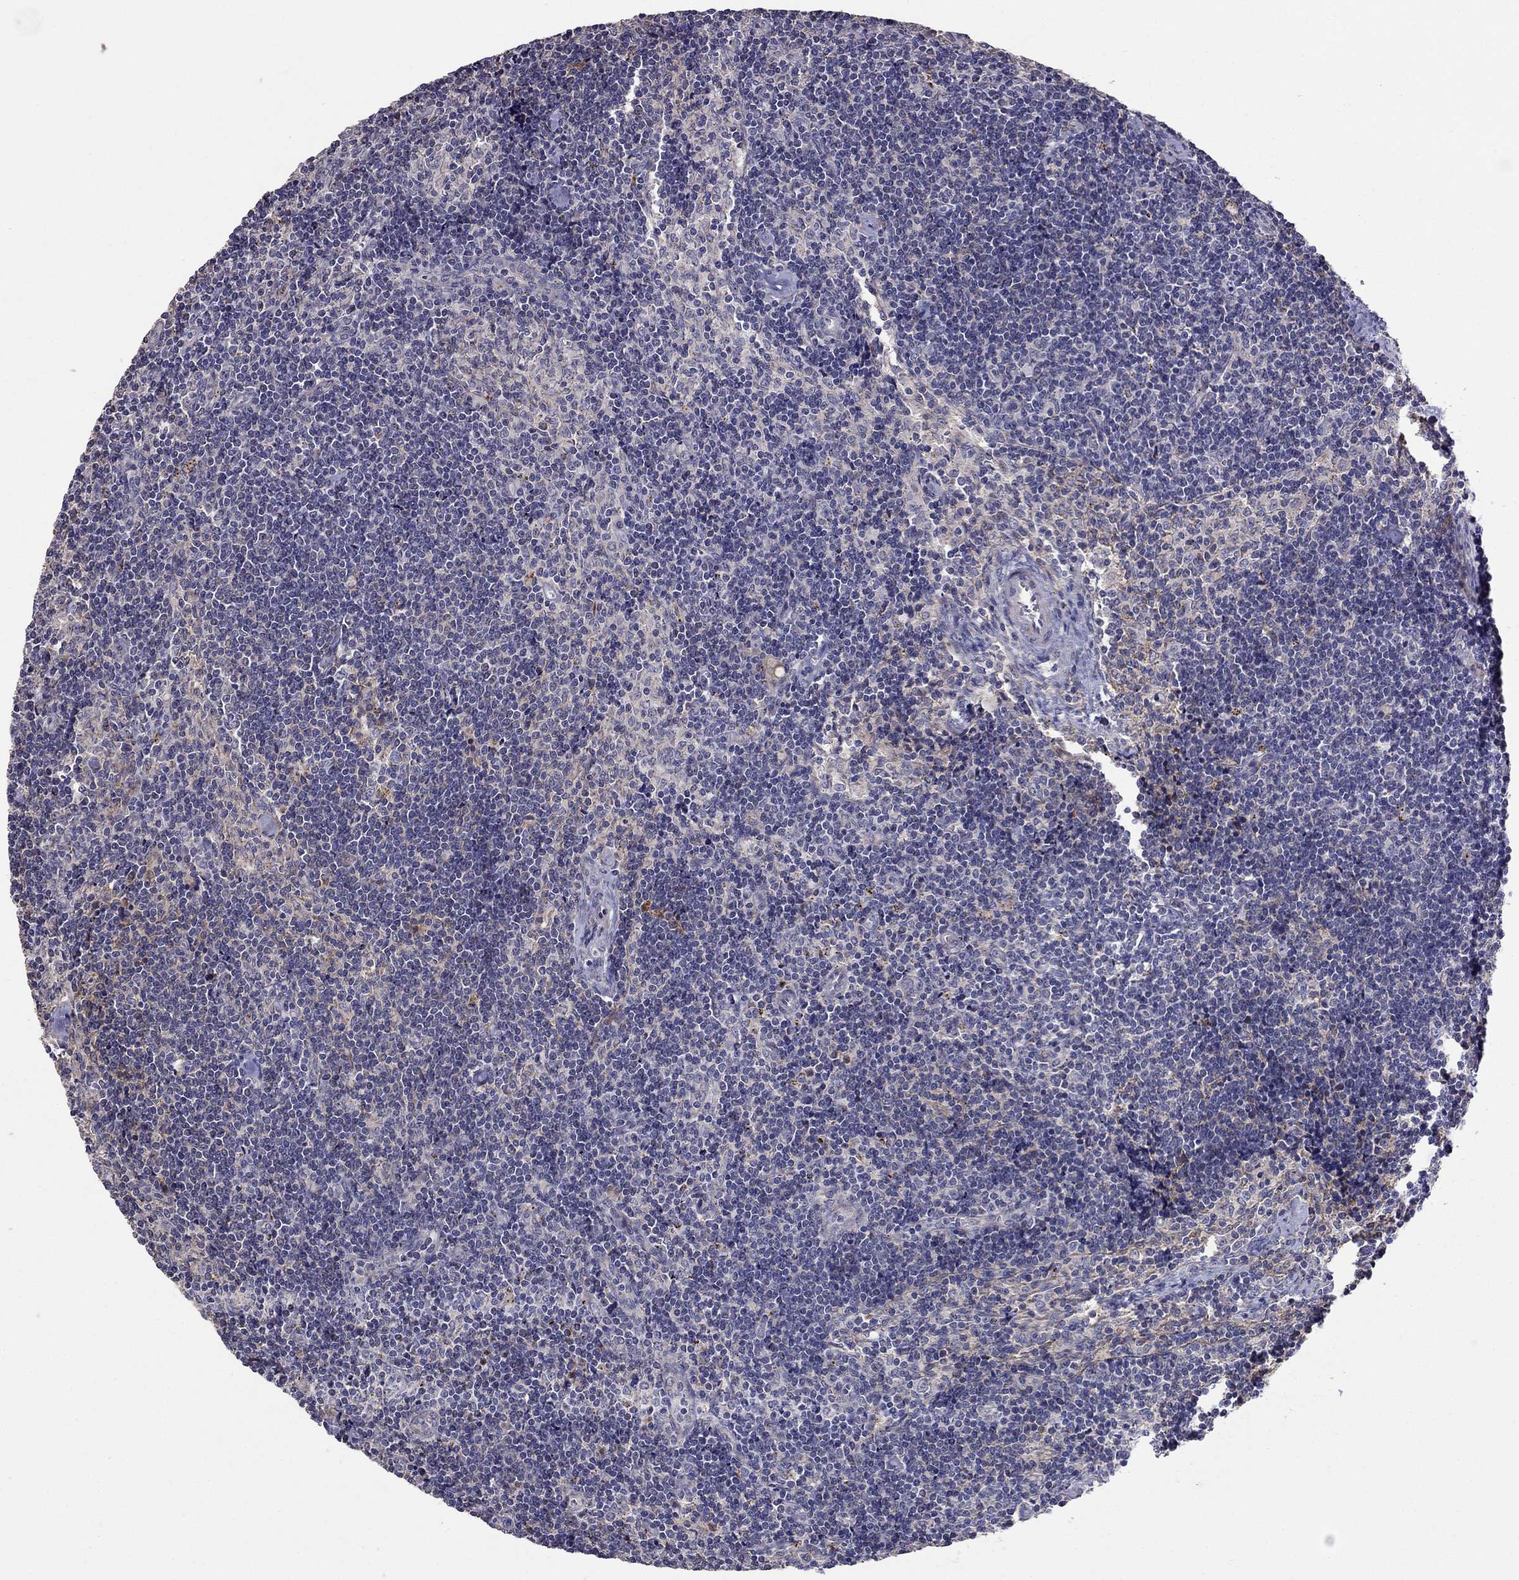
{"staining": {"intensity": "moderate", "quantity": "<25%", "location": "cytoplasmic/membranous"}, "tissue": "lymph node", "cell_type": "Germinal center cells", "image_type": "normal", "snomed": [{"axis": "morphology", "description": "Normal tissue, NOS"}, {"axis": "topography", "description": "Lymph node"}], "caption": "There is low levels of moderate cytoplasmic/membranous staining in germinal center cells of unremarkable lymph node, as demonstrated by immunohistochemical staining (brown color).", "gene": "MAGEB4", "patient": {"sex": "female", "age": 51}}